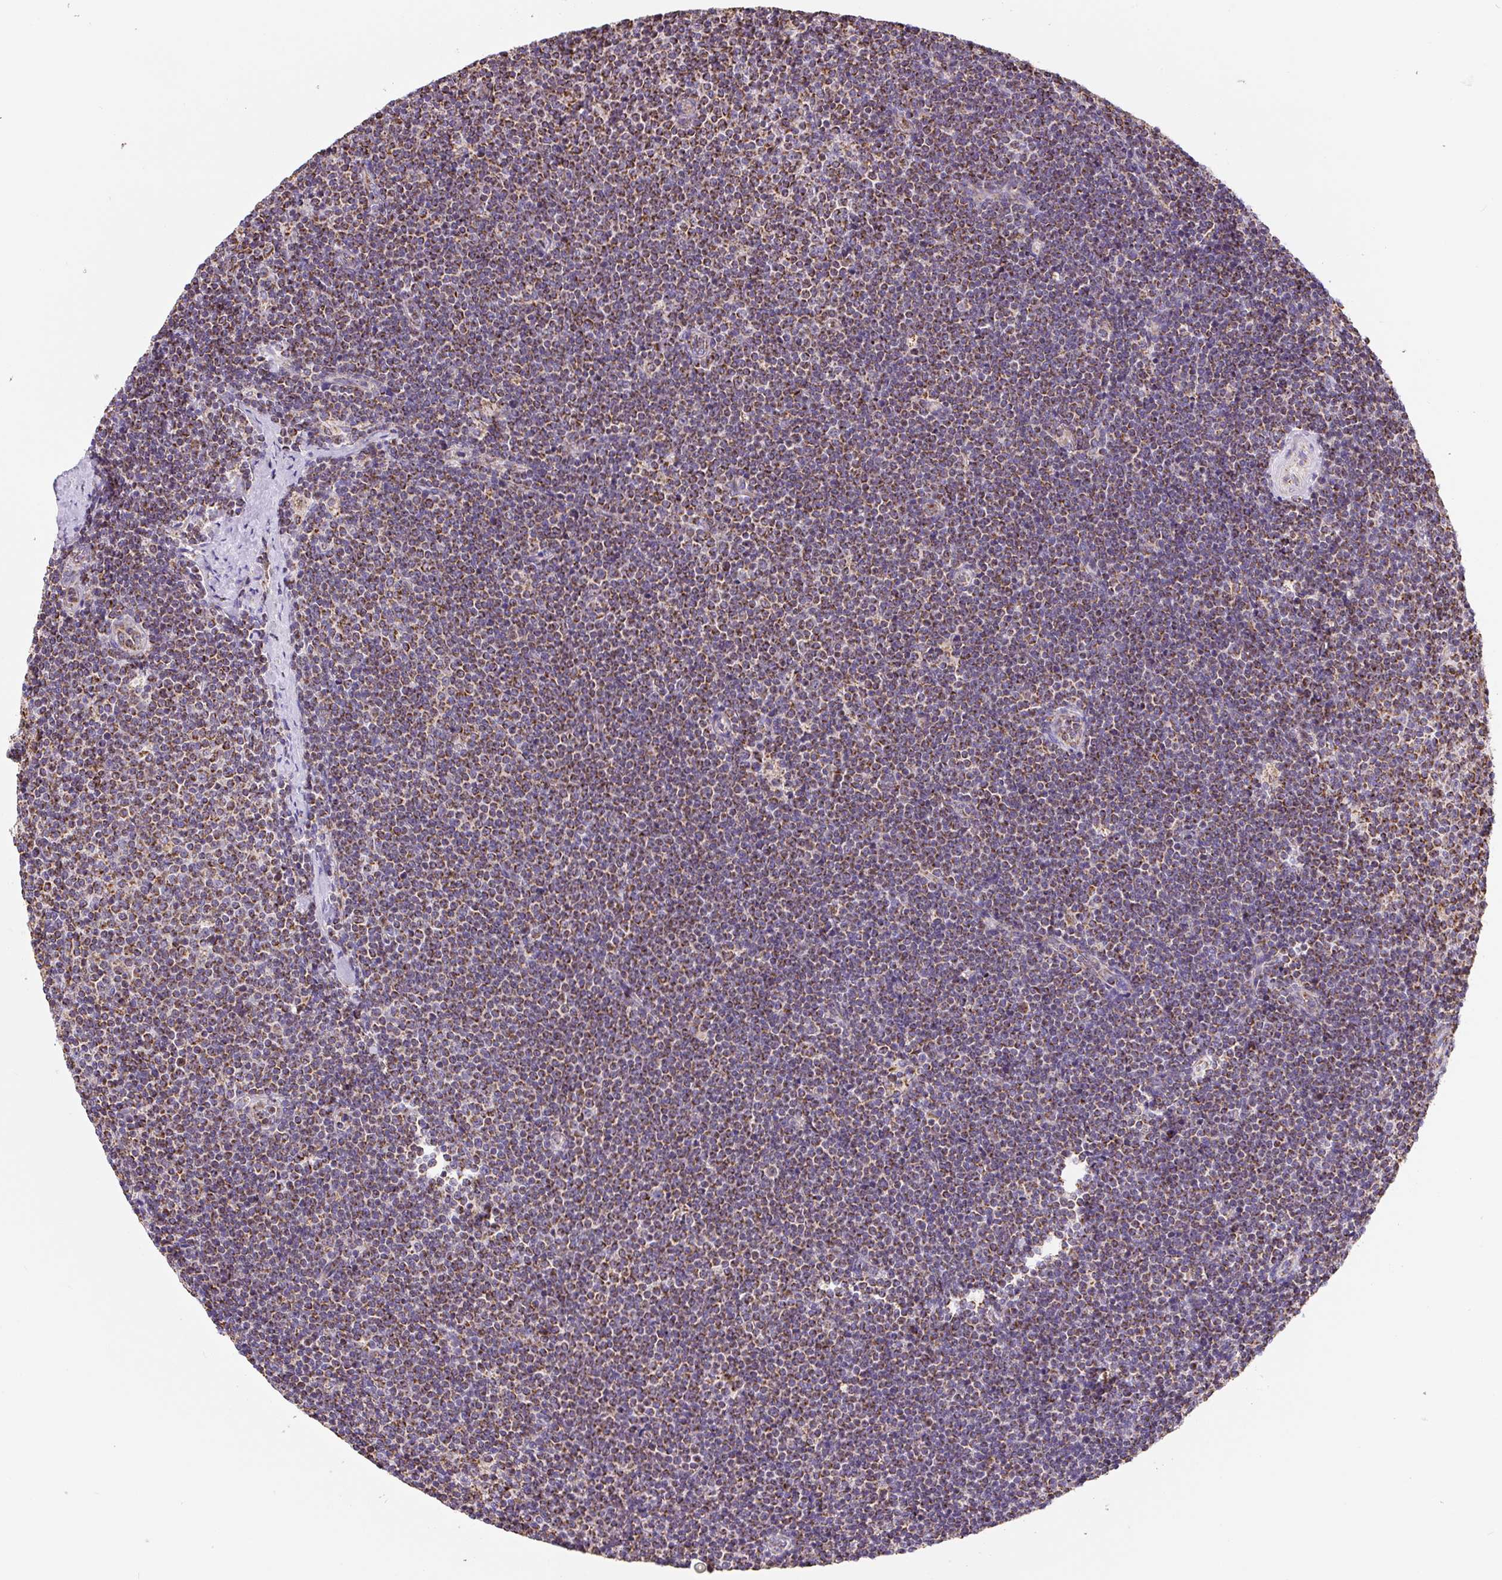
{"staining": {"intensity": "strong", "quantity": ">75%", "location": "cytoplasmic/membranous"}, "tissue": "lymphoma", "cell_type": "Tumor cells", "image_type": "cancer", "snomed": [{"axis": "morphology", "description": "Malignant lymphoma, non-Hodgkin's type, Low grade"}, {"axis": "topography", "description": "Lymph node"}], "caption": "This micrograph demonstrates immunohistochemistry (IHC) staining of low-grade malignant lymphoma, non-Hodgkin's type, with high strong cytoplasmic/membranous positivity in approximately >75% of tumor cells.", "gene": "MT-CO2", "patient": {"sex": "male", "age": 48}}